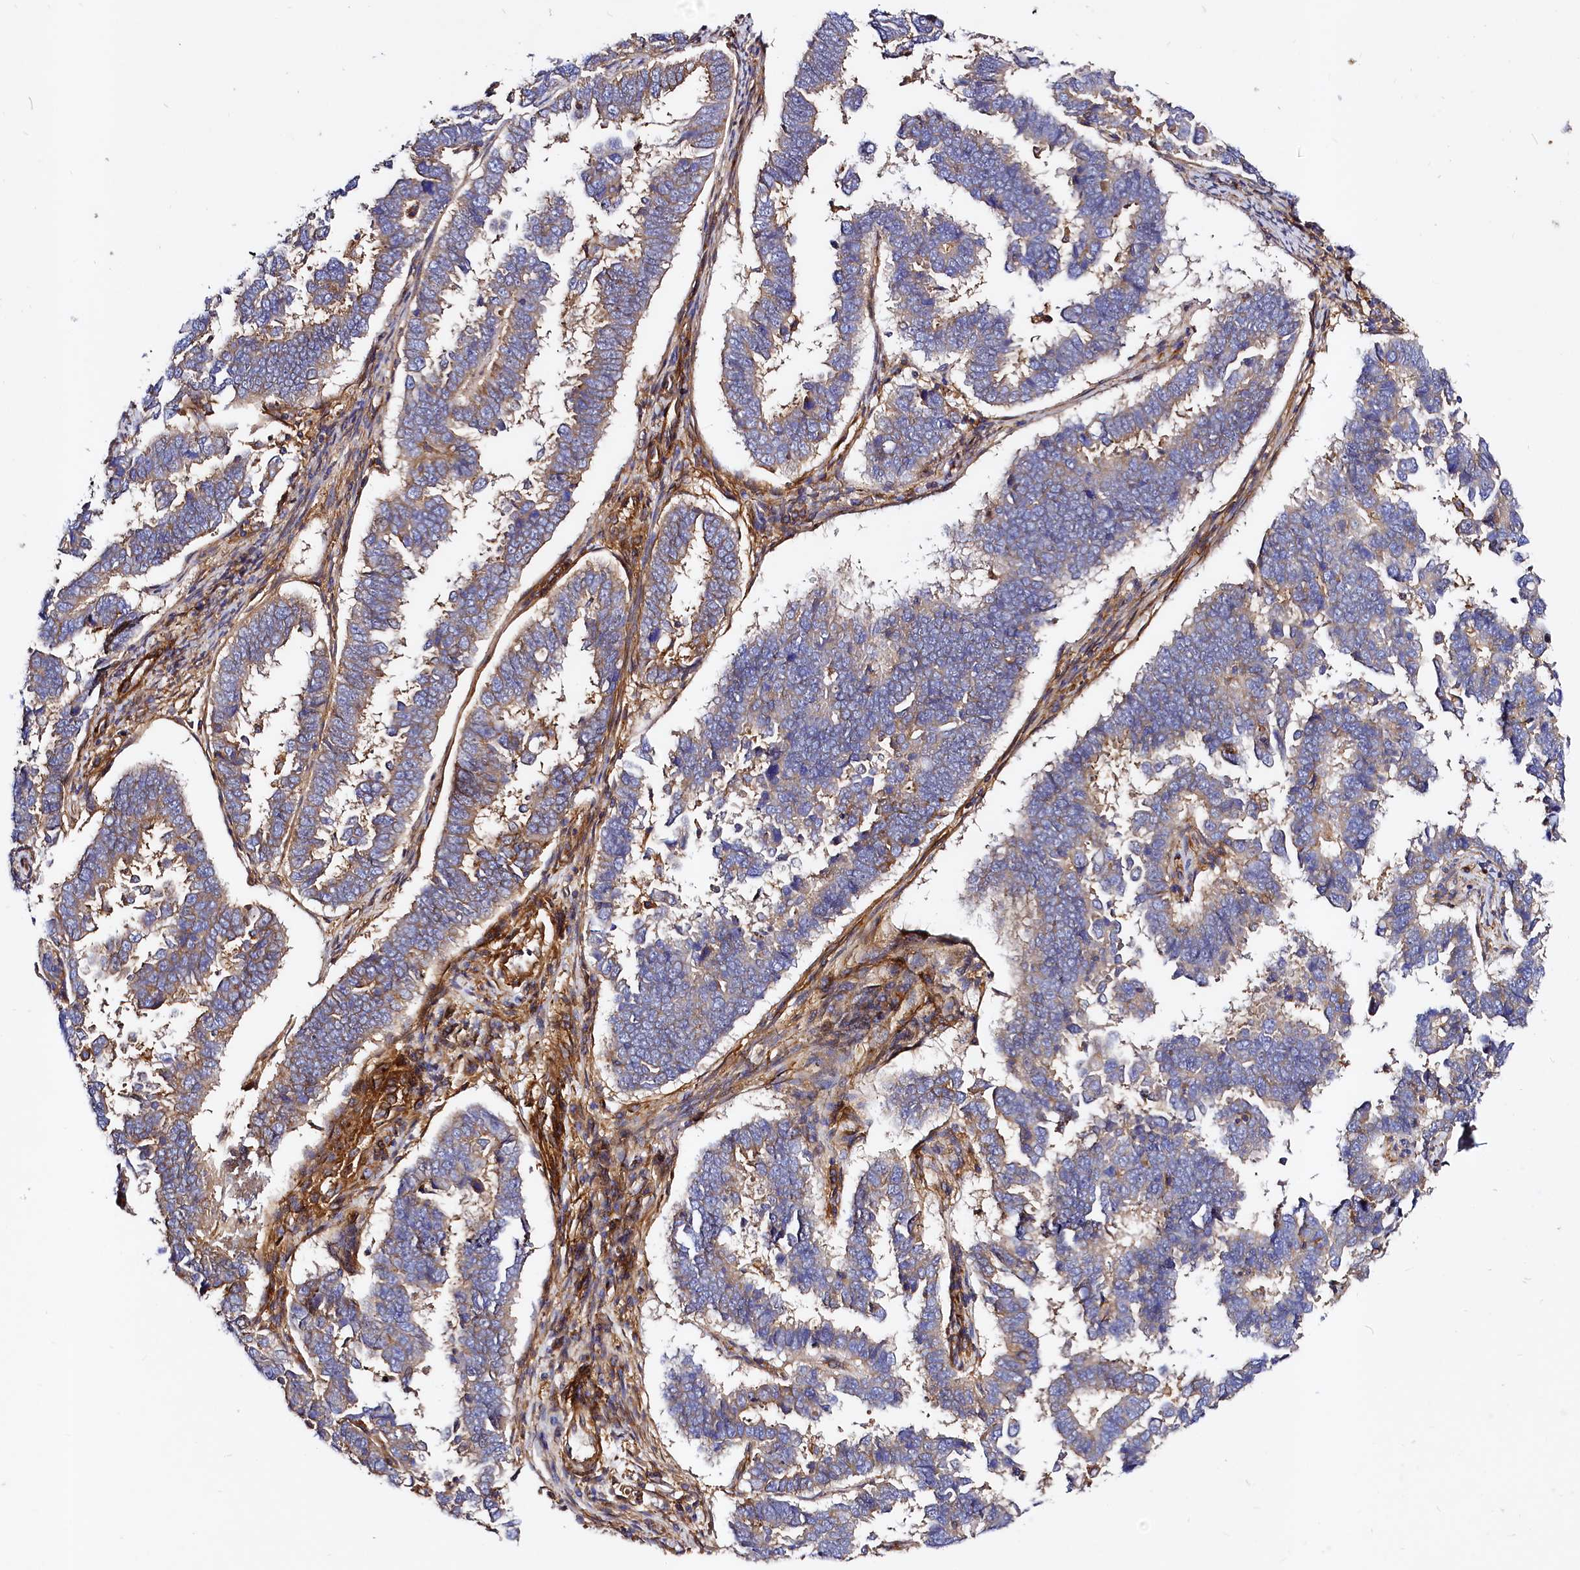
{"staining": {"intensity": "weak", "quantity": "25%-75%", "location": "cytoplasmic/membranous"}, "tissue": "endometrial cancer", "cell_type": "Tumor cells", "image_type": "cancer", "snomed": [{"axis": "morphology", "description": "Adenocarcinoma, NOS"}, {"axis": "topography", "description": "Endometrium"}], "caption": "This micrograph displays endometrial cancer stained with immunohistochemistry (IHC) to label a protein in brown. The cytoplasmic/membranous of tumor cells show weak positivity for the protein. Nuclei are counter-stained blue.", "gene": "ANO6", "patient": {"sex": "female", "age": 75}}